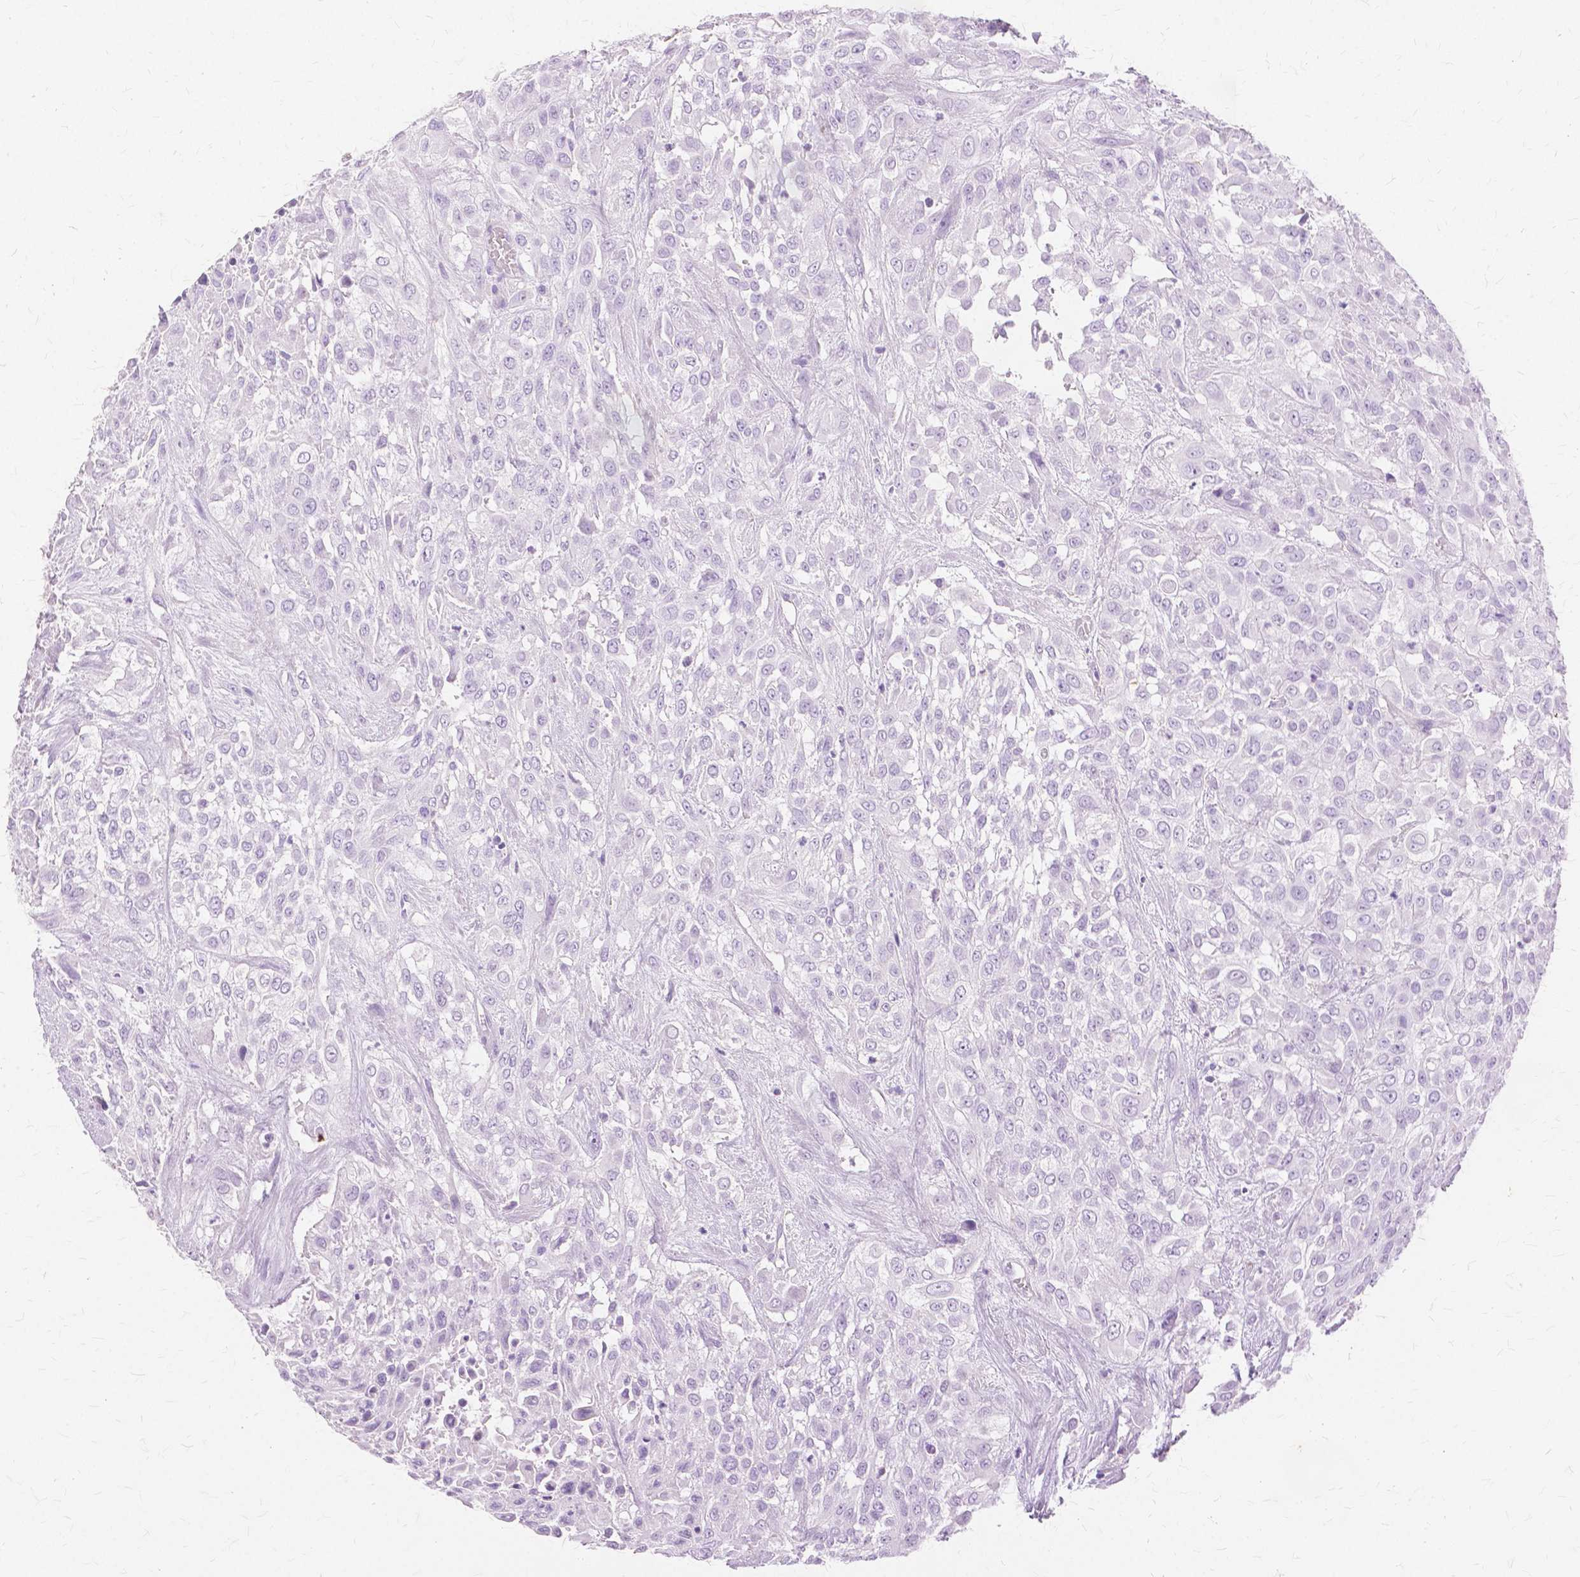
{"staining": {"intensity": "negative", "quantity": "none", "location": "none"}, "tissue": "urothelial cancer", "cell_type": "Tumor cells", "image_type": "cancer", "snomed": [{"axis": "morphology", "description": "Urothelial carcinoma, High grade"}, {"axis": "topography", "description": "Urinary bladder"}], "caption": "This is an immunohistochemistry (IHC) image of human high-grade urothelial carcinoma. There is no positivity in tumor cells.", "gene": "TGM1", "patient": {"sex": "male", "age": 57}}